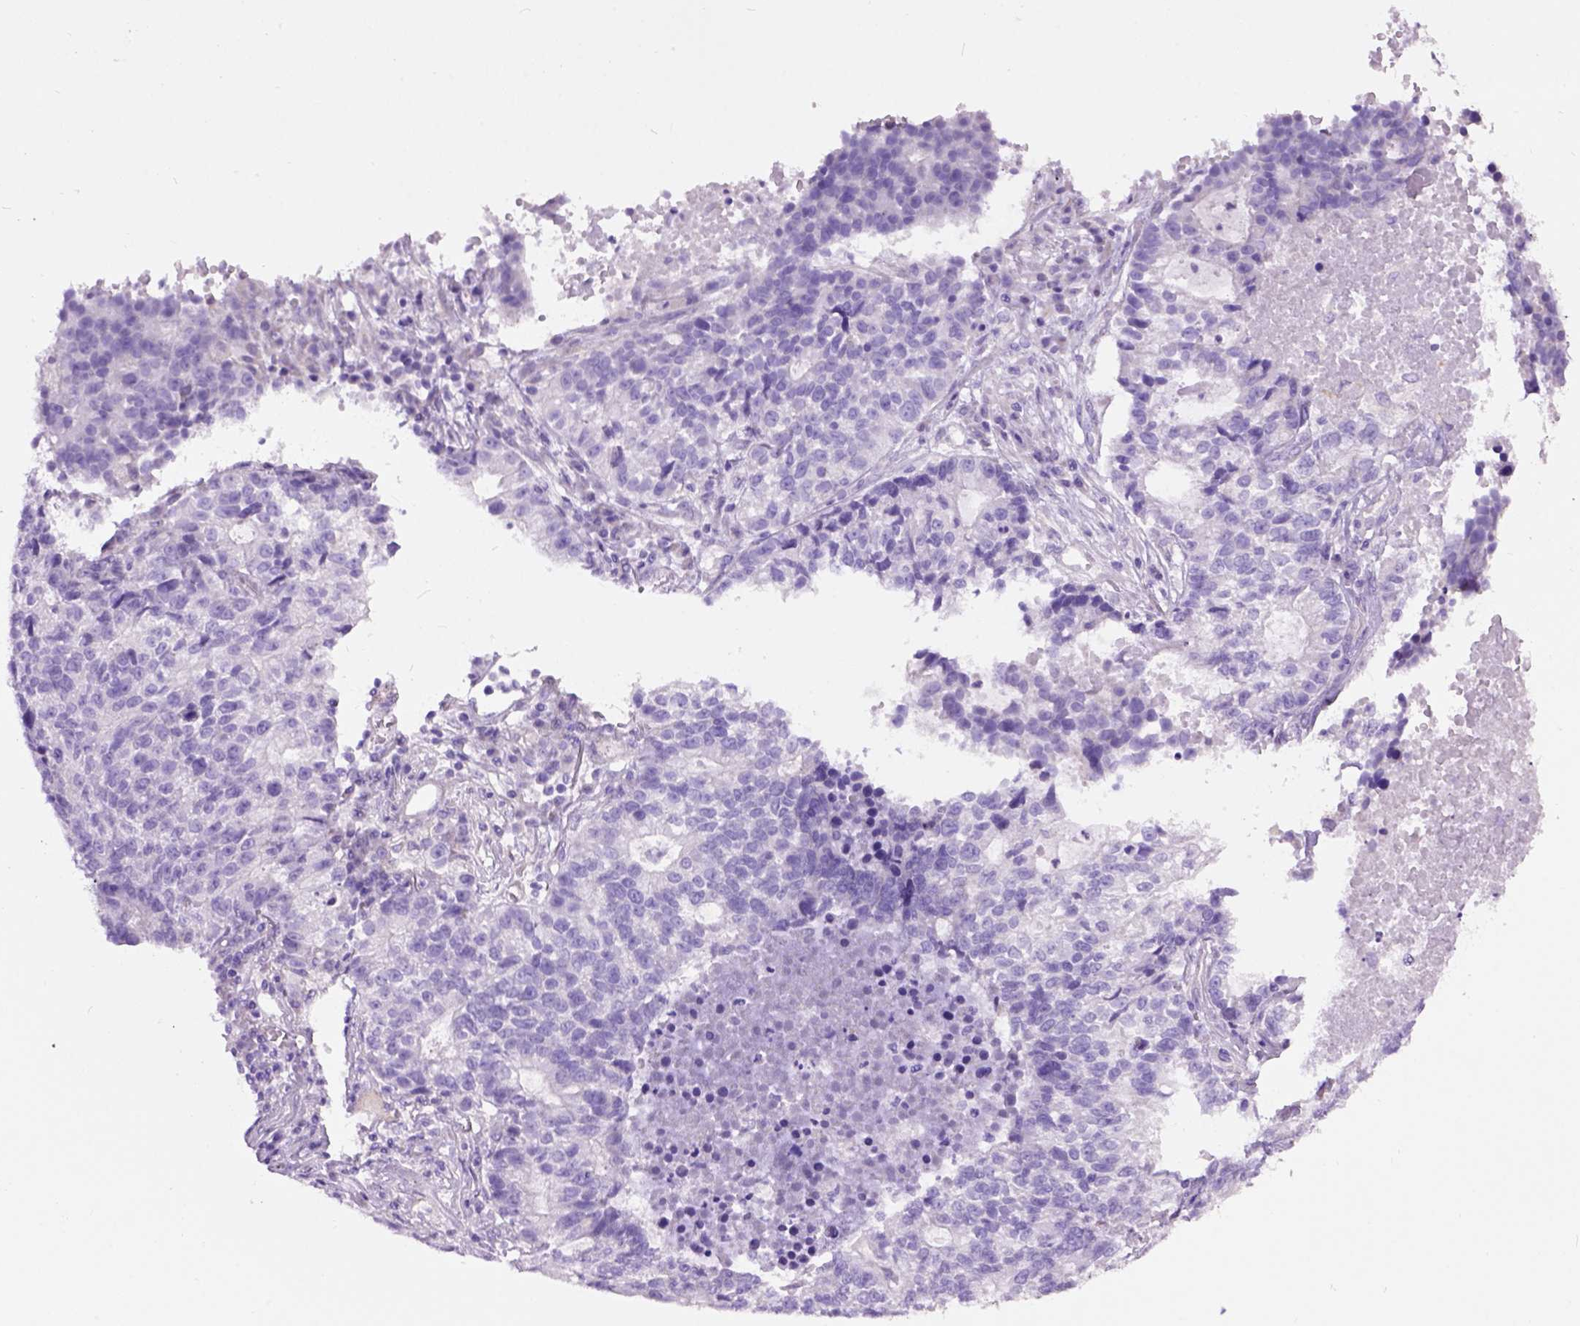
{"staining": {"intensity": "negative", "quantity": "none", "location": "none"}, "tissue": "lung cancer", "cell_type": "Tumor cells", "image_type": "cancer", "snomed": [{"axis": "morphology", "description": "Adenocarcinoma, NOS"}, {"axis": "topography", "description": "Lung"}], "caption": "Adenocarcinoma (lung) was stained to show a protein in brown. There is no significant staining in tumor cells. (IHC, brightfield microscopy, high magnification).", "gene": "MAPT", "patient": {"sex": "male", "age": 57}}